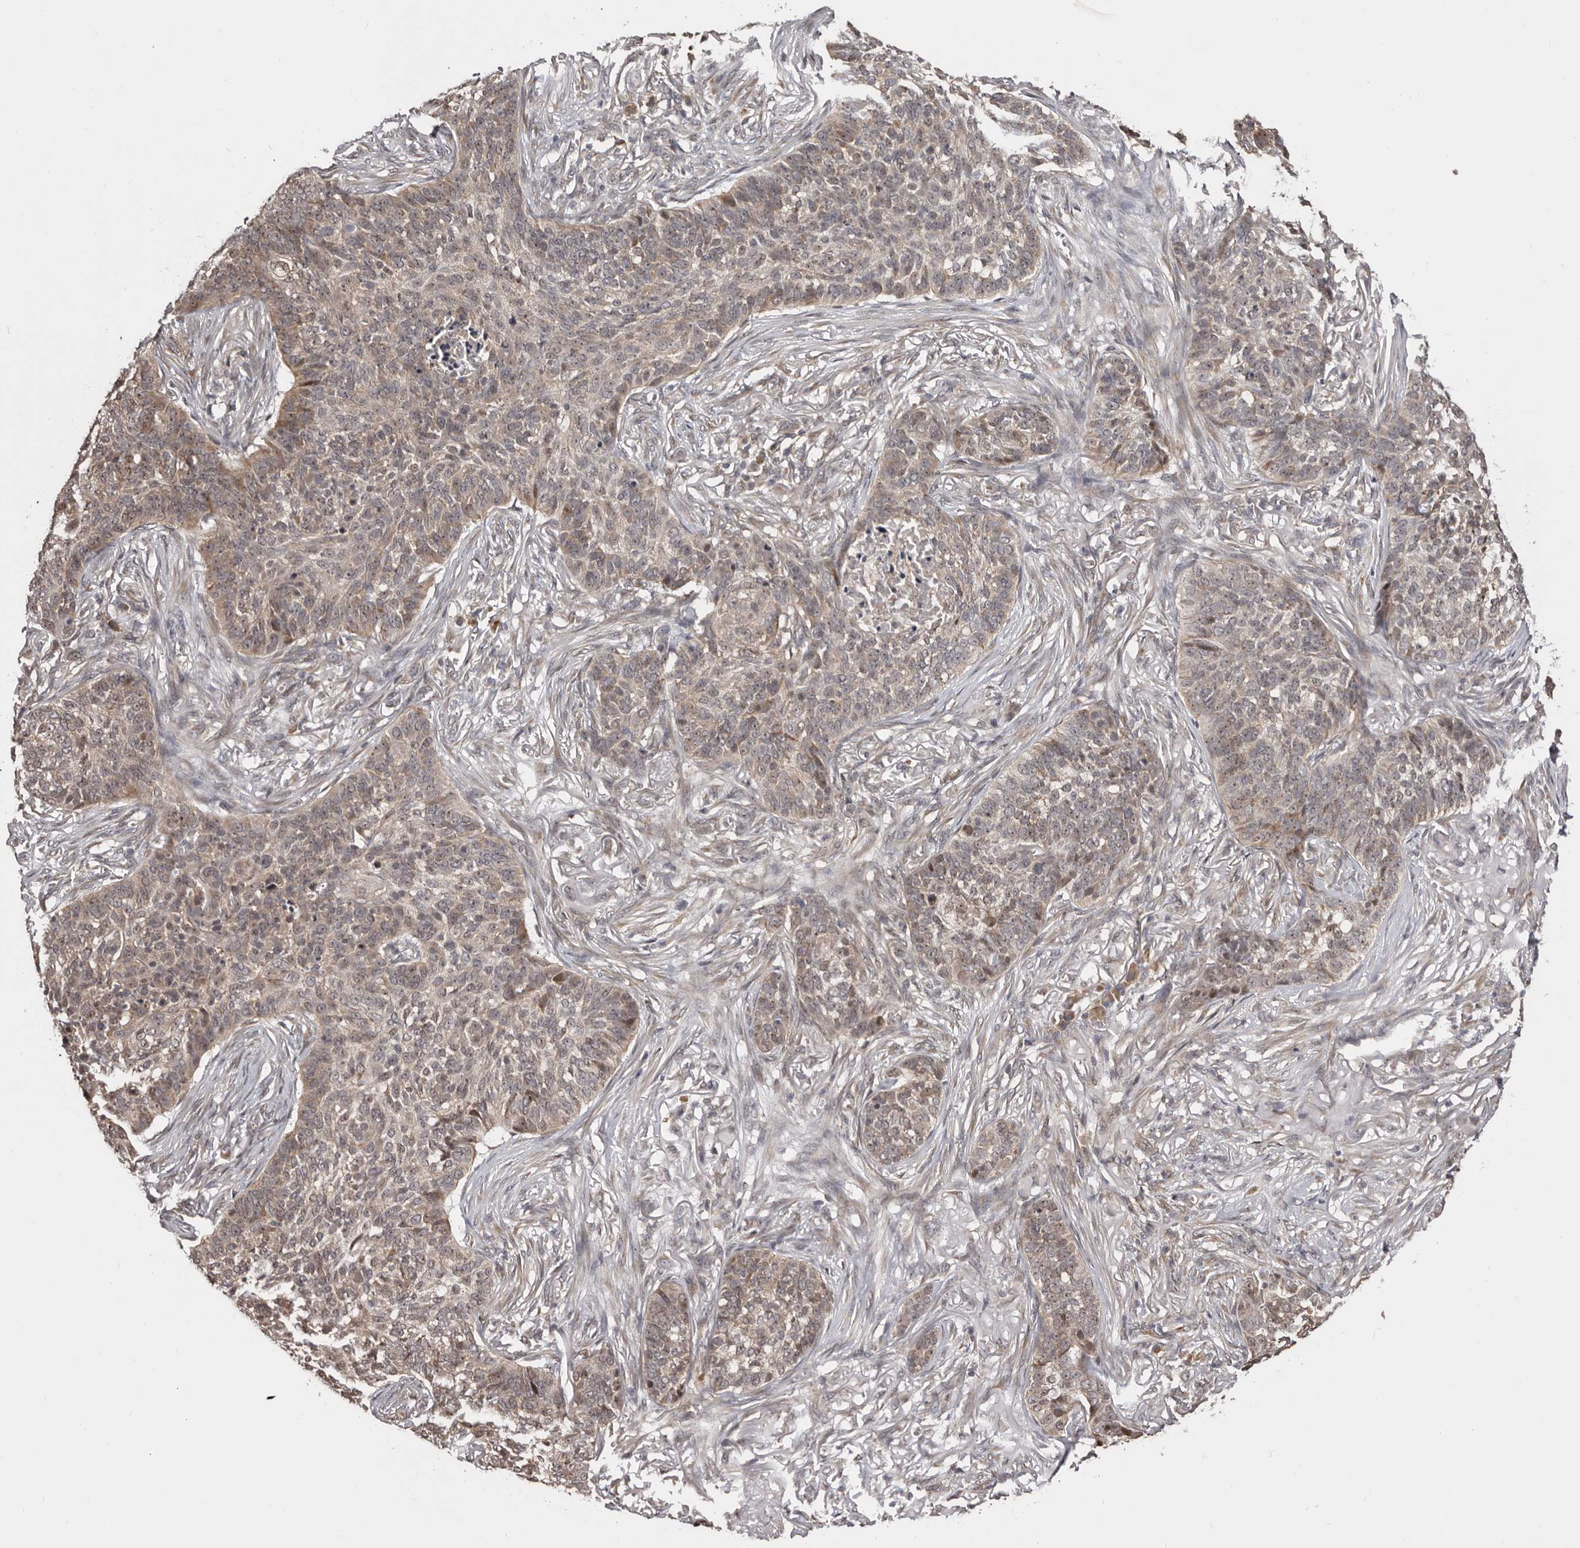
{"staining": {"intensity": "weak", "quantity": "25%-75%", "location": "cytoplasmic/membranous,nuclear"}, "tissue": "skin cancer", "cell_type": "Tumor cells", "image_type": "cancer", "snomed": [{"axis": "morphology", "description": "Basal cell carcinoma"}, {"axis": "topography", "description": "Skin"}], "caption": "A brown stain labels weak cytoplasmic/membranous and nuclear staining of a protein in skin cancer (basal cell carcinoma) tumor cells. (IHC, brightfield microscopy, high magnification).", "gene": "NOL12", "patient": {"sex": "male", "age": 85}}